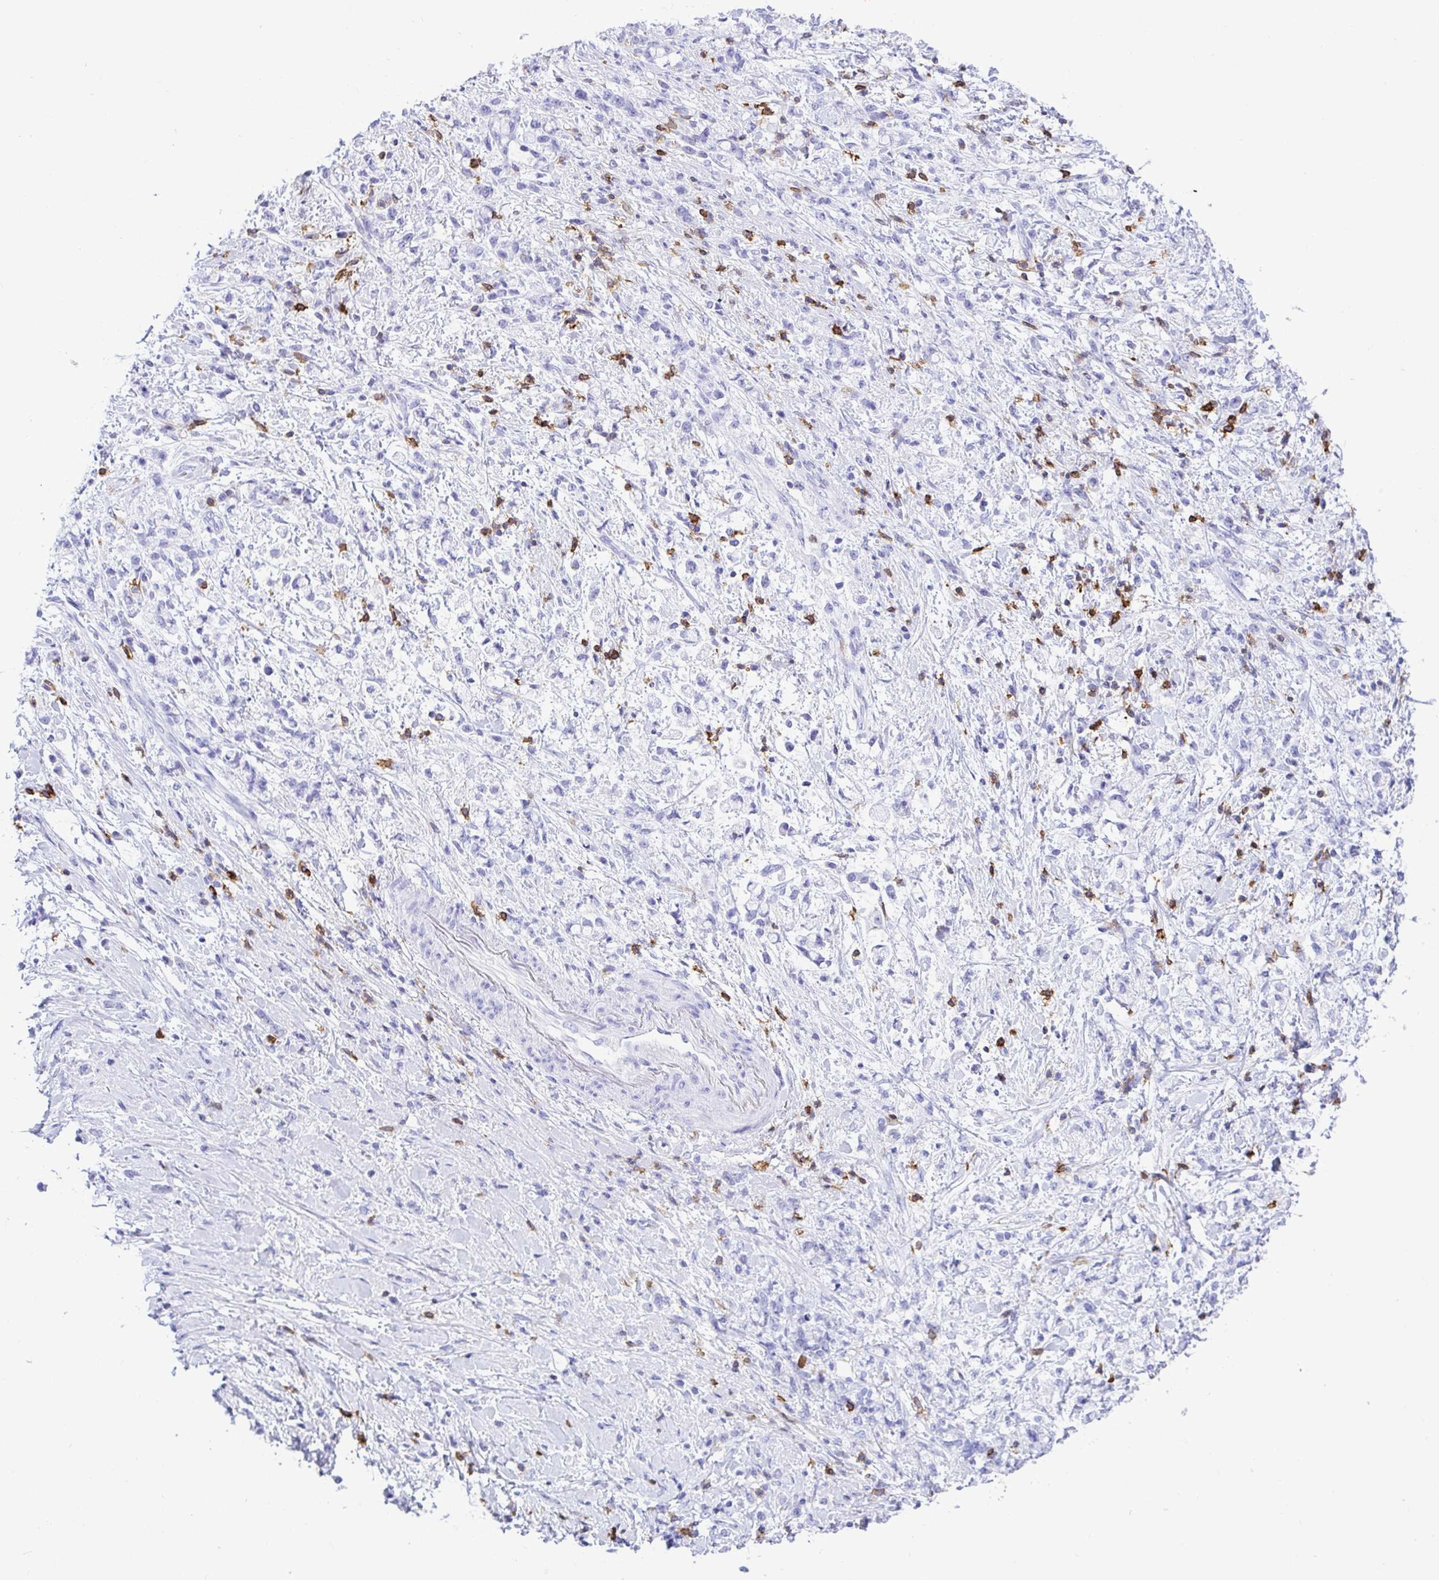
{"staining": {"intensity": "negative", "quantity": "none", "location": "none"}, "tissue": "stomach cancer", "cell_type": "Tumor cells", "image_type": "cancer", "snomed": [{"axis": "morphology", "description": "Adenocarcinoma, NOS"}, {"axis": "topography", "description": "Stomach"}], "caption": "High power microscopy micrograph of an immunohistochemistry (IHC) image of stomach cancer, revealing no significant positivity in tumor cells.", "gene": "CD5", "patient": {"sex": "female", "age": 60}}